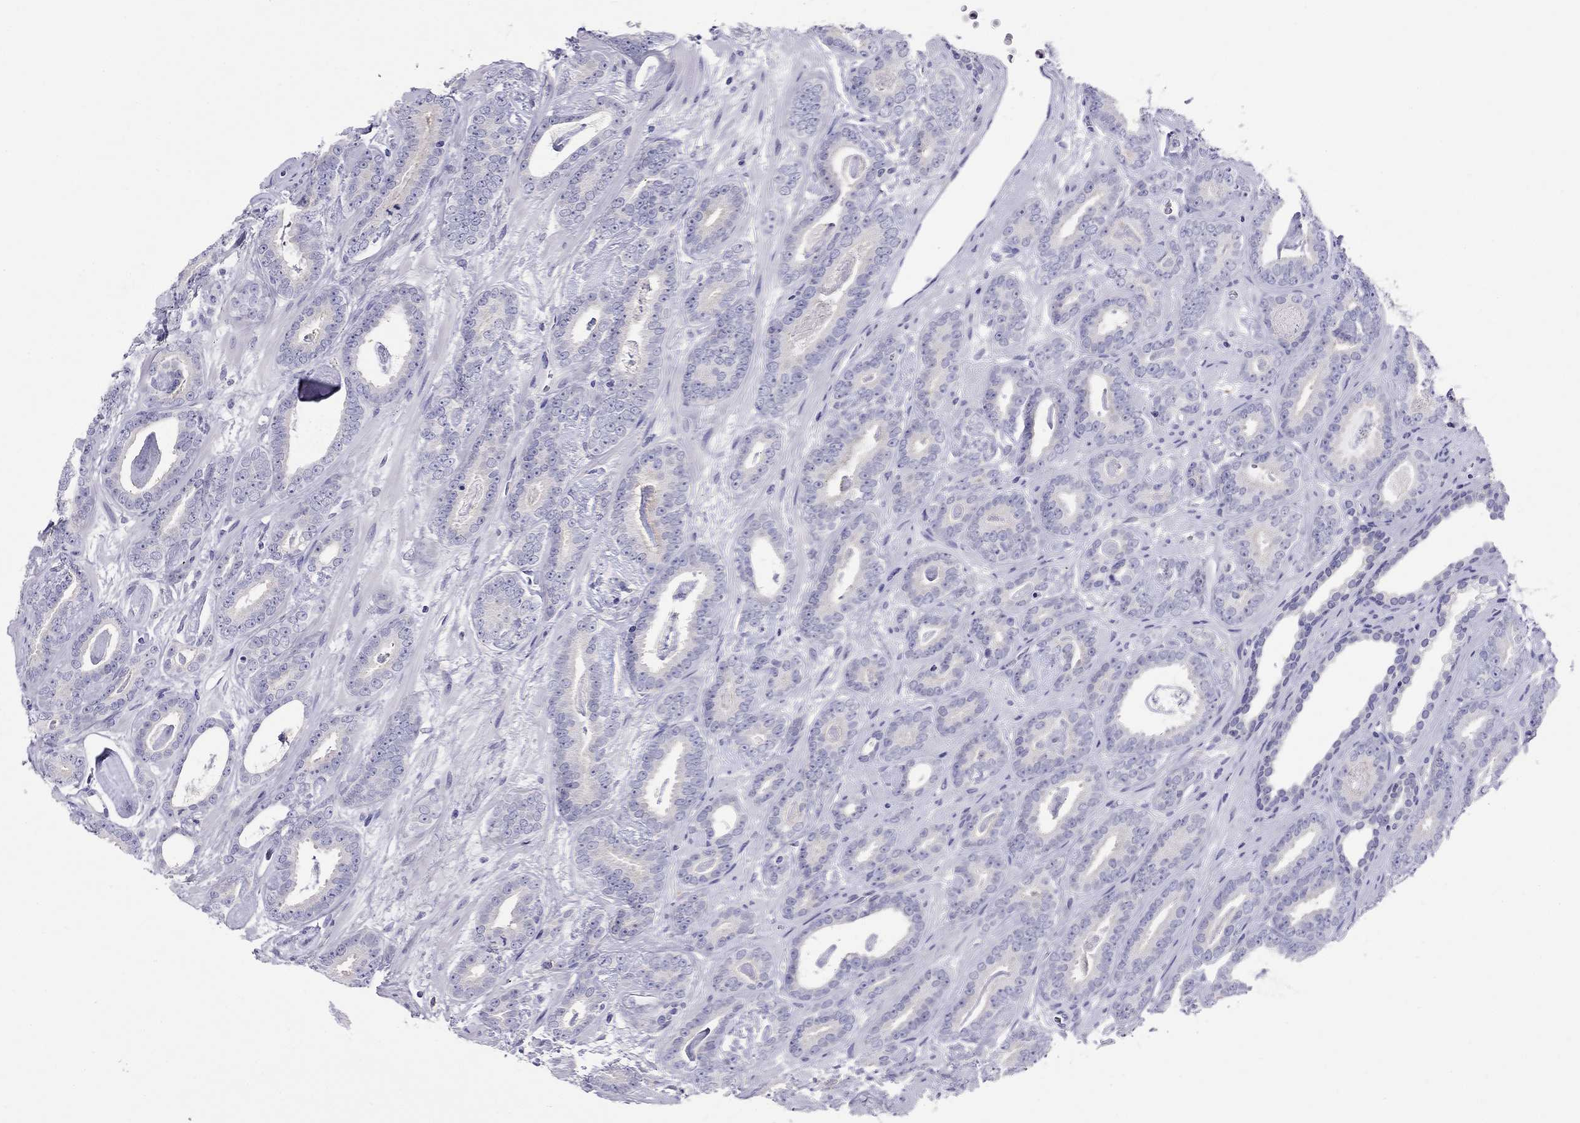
{"staining": {"intensity": "negative", "quantity": "none", "location": "none"}, "tissue": "prostate cancer", "cell_type": "Tumor cells", "image_type": "cancer", "snomed": [{"axis": "morphology", "description": "Adenocarcinoma, Medium grade"}, {"axis": "topography", "description": "Prostate and seminal vesicle, NOS"}, {"axis": "topography", "description": "Prostate"}], "caption": "Protein analysis of prostate medium-grade adenocarcinoma demonstrates no significant expression in tumor cells. The staining is performed using DAB brown chromogen with nuclei counter-stained in using hematoxylin.", "gene": "SLC46A2", "patient": {"sex": "male", "age": 54}}